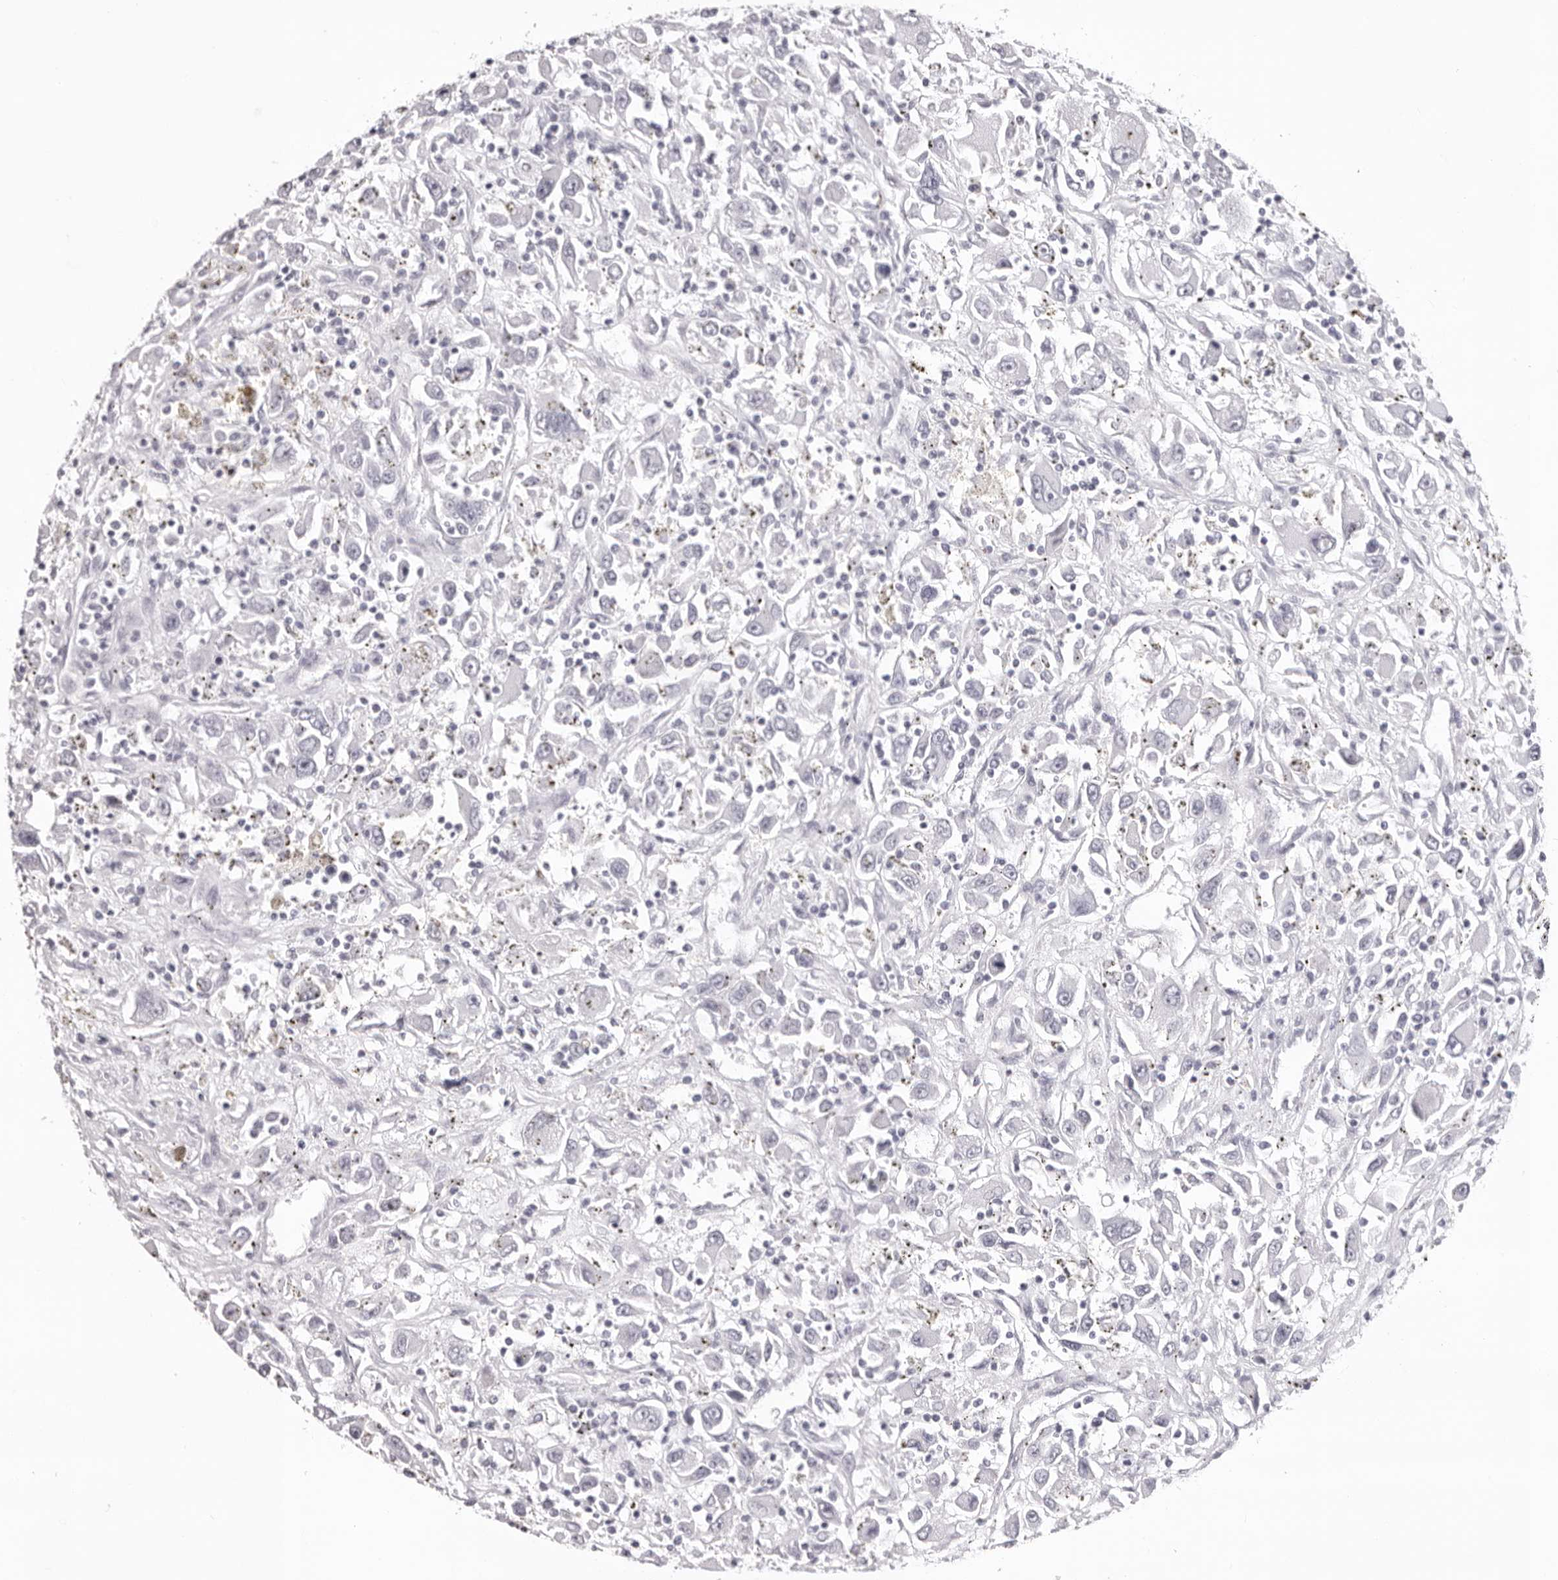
{"staining": {"intensity": "negative", "quantity": "none", "location": "none"}, "tissue": "renal cancer", "cell_type": "Tumor cells", "image_type": "cancer", "snomed": [{"axis": "morphology", "description": "Adenocarcinoma, NOS"}, {"axis": "topography", "description": "Kidney"}], "caption": "High power microscopy micrograph of an immunohistochemistry histopathology image of renal adenocarcinoma, revealing no significant staining in tumor cells. The staining was performed using DAB (3,3'-diaminobenzidine) to visualize the protein expression in brown, while the nuclei were stained in blue with hematoxylin (Magnification: 20x).", "gene": "CST1", "patient": {"sex": "female", "age": 52}}